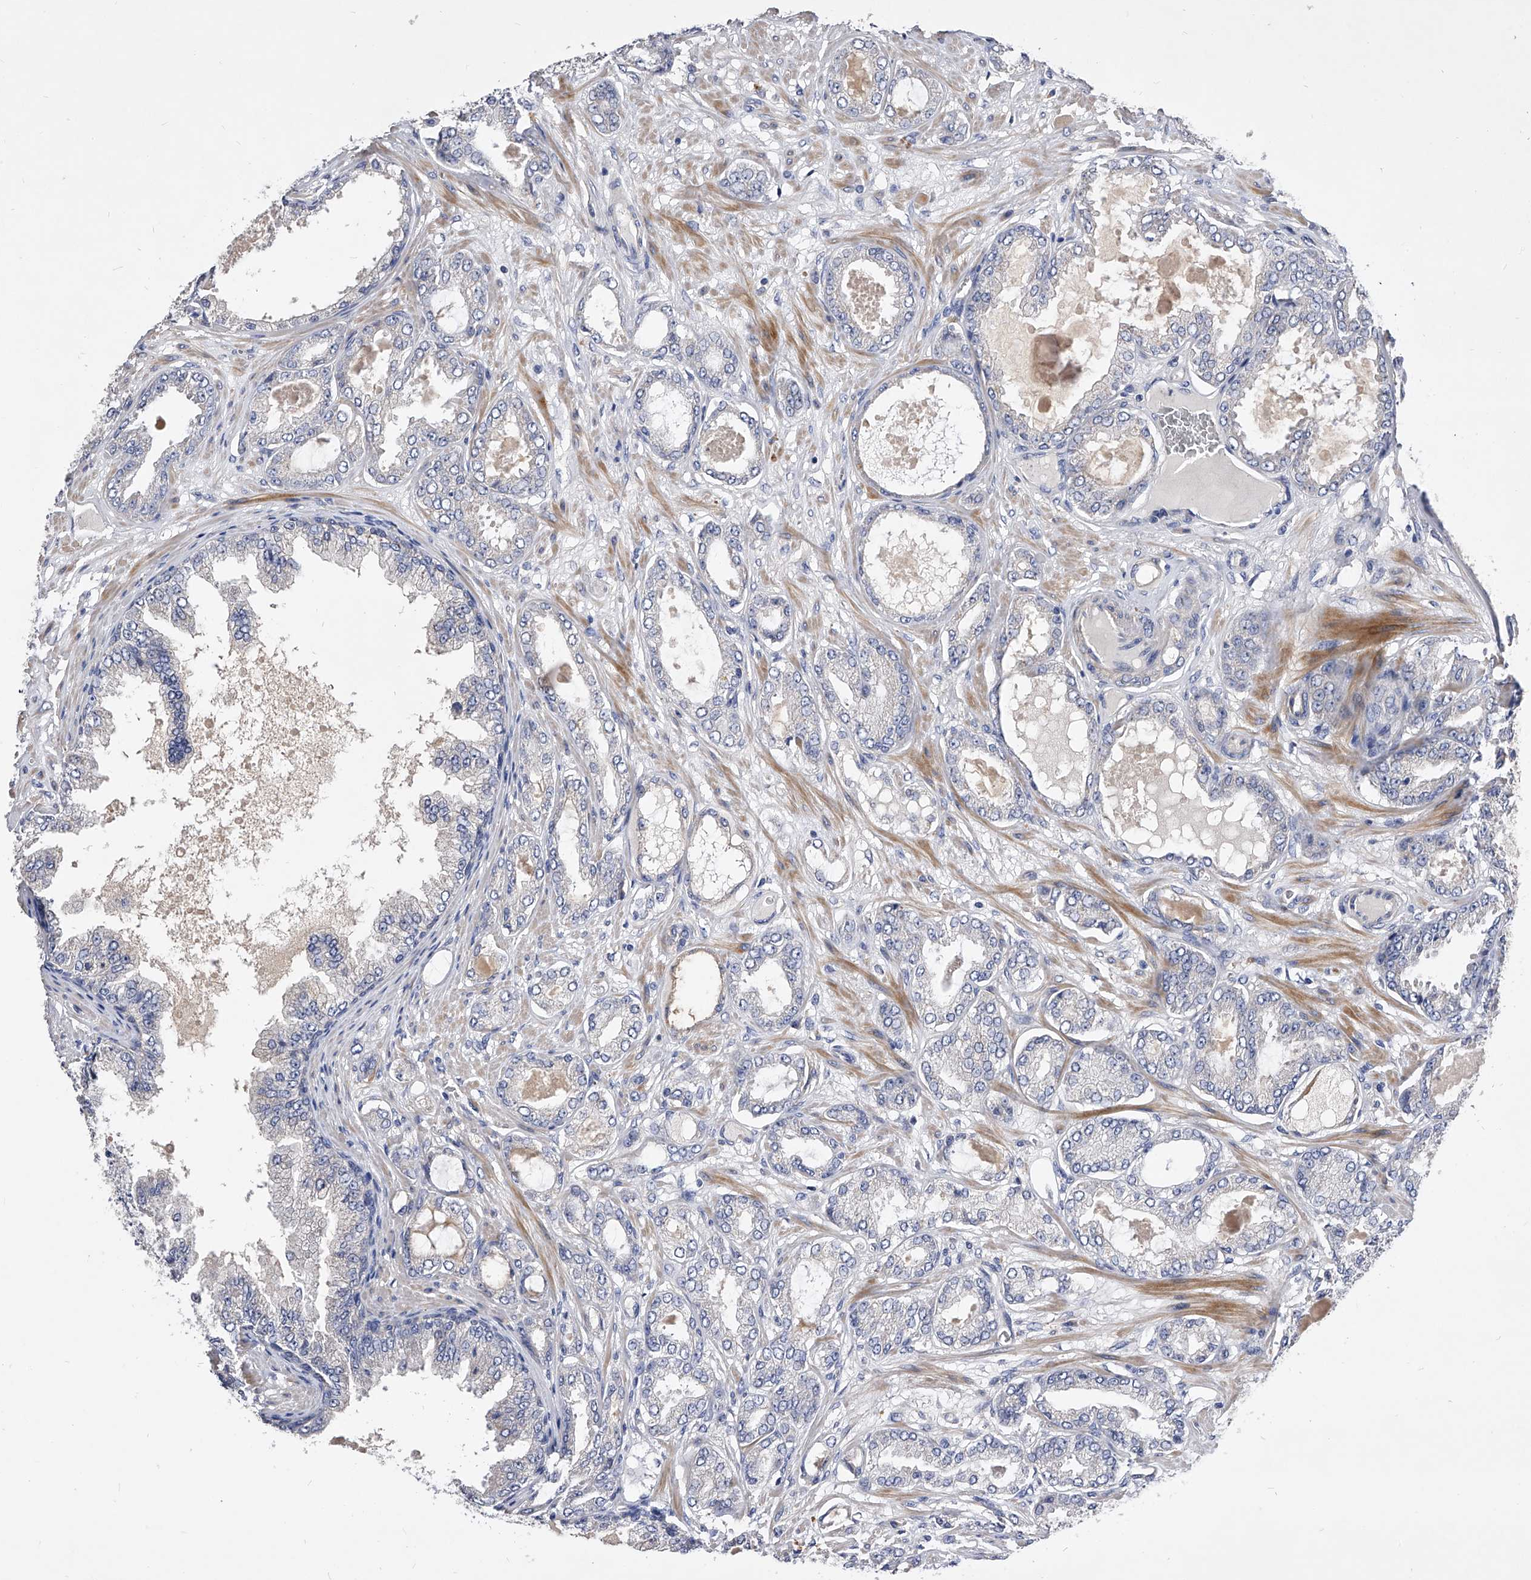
{"staining": {"intensity": "negative", "quantity": "none", "location": "none"}, "tissue": "prostate cancer", "cell_type": "Tumor cells", "image_type": "cancer", "snomed": [{"axis": "morphology", "description": "Adenocarcinoma, Low grade"}, {"axis": "topography", "description": "Prostate"}], "caption": "This is an immunohistochemistry (IHC) micrograph of human prostate cancer. There is no expression in tumor cells.", "gene": "ARL4C", "patient": {"sex": "male", "age": 63}}